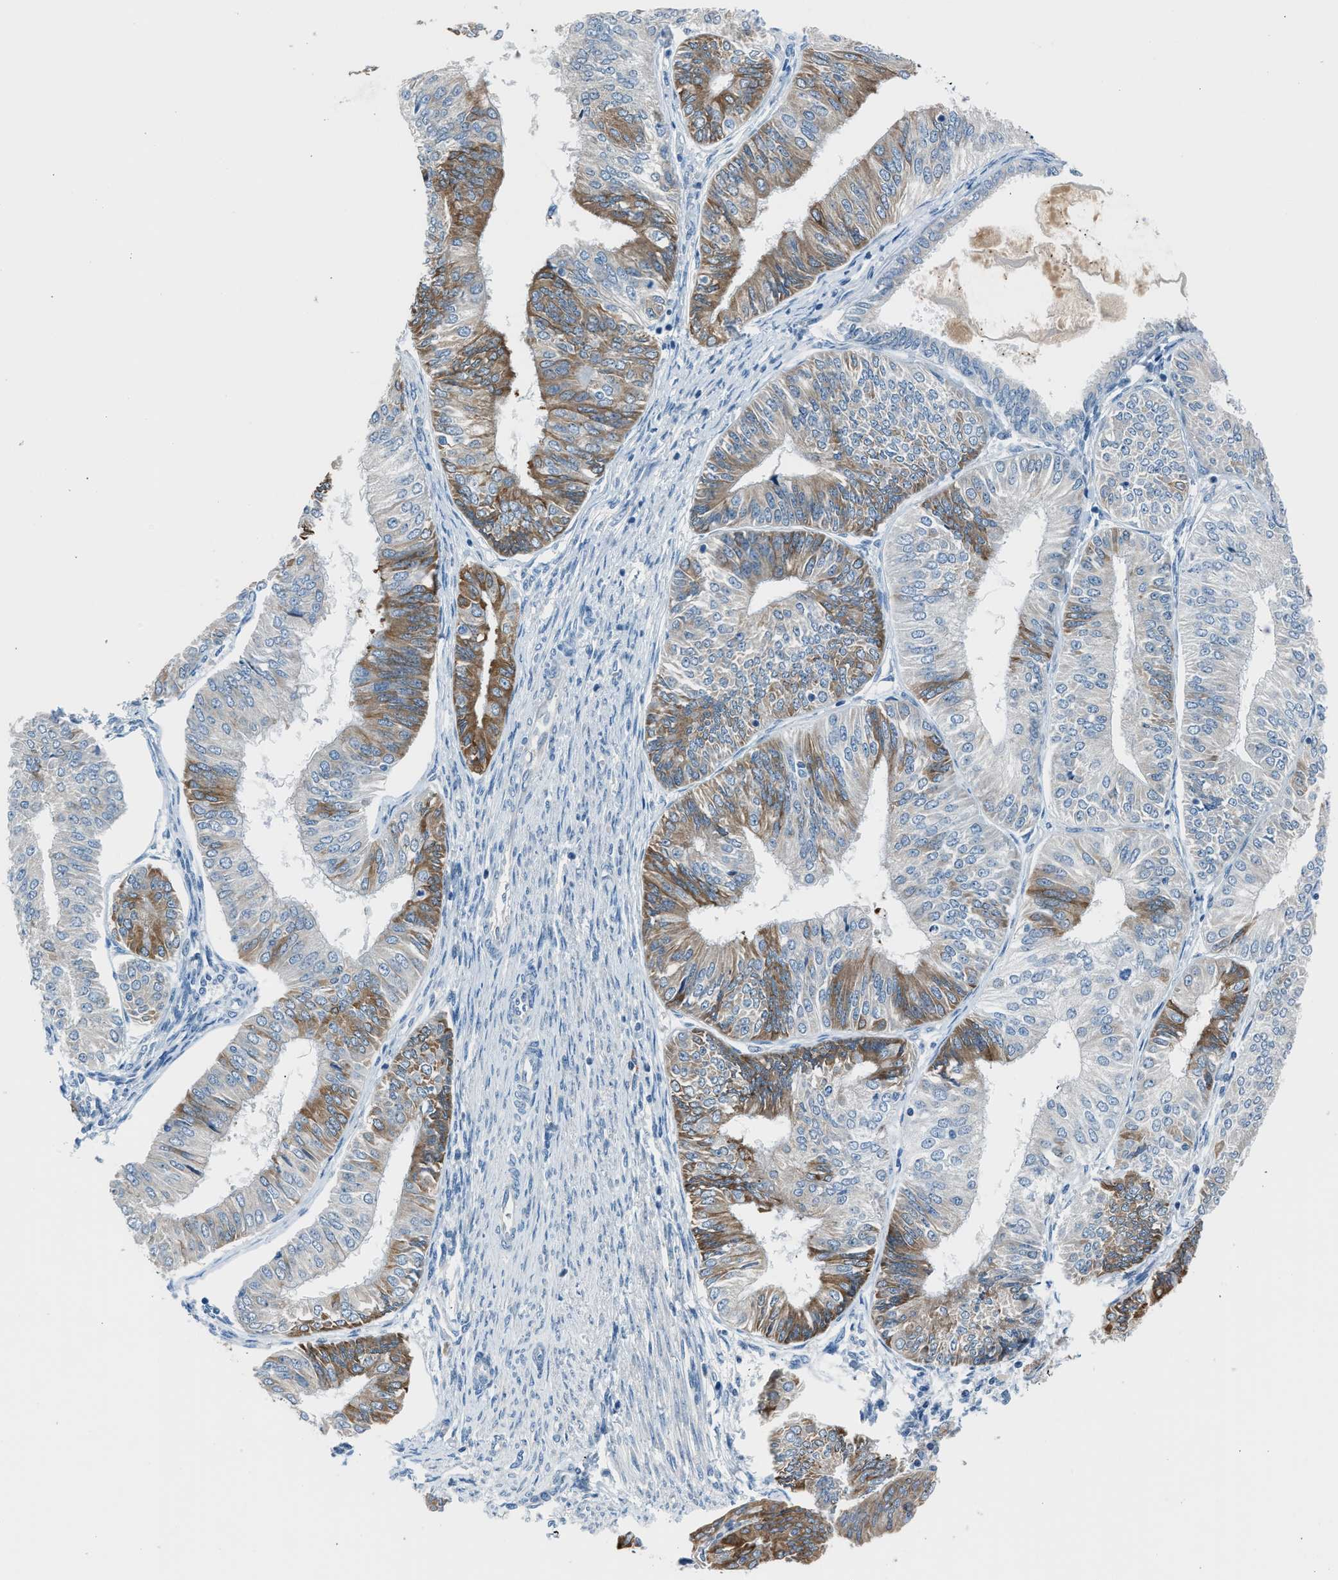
{"staining": {"intensity": "moderate", "quantity": "25%-75%", "location": "cytoplasmic/membranous"}, "tissue": "endometrial cancer", "cell_type": "Tumor cells", "image_type": "cancer", "snomed": [{"axis": "morphology", "description": "Adenocarcinoma, NOS"}, {"axis": "topography", "description": "Endometrium"}], "caption": "Endometrial cancer (adenocarcinoma) tissue demonstrates moderate cytoplasmic/membranous positivity in about 25%-75% of tumor cells, visualized by immunohistochemistry.", "gene": "RNF41", "patient": {"sex": "female", "age": 58}}